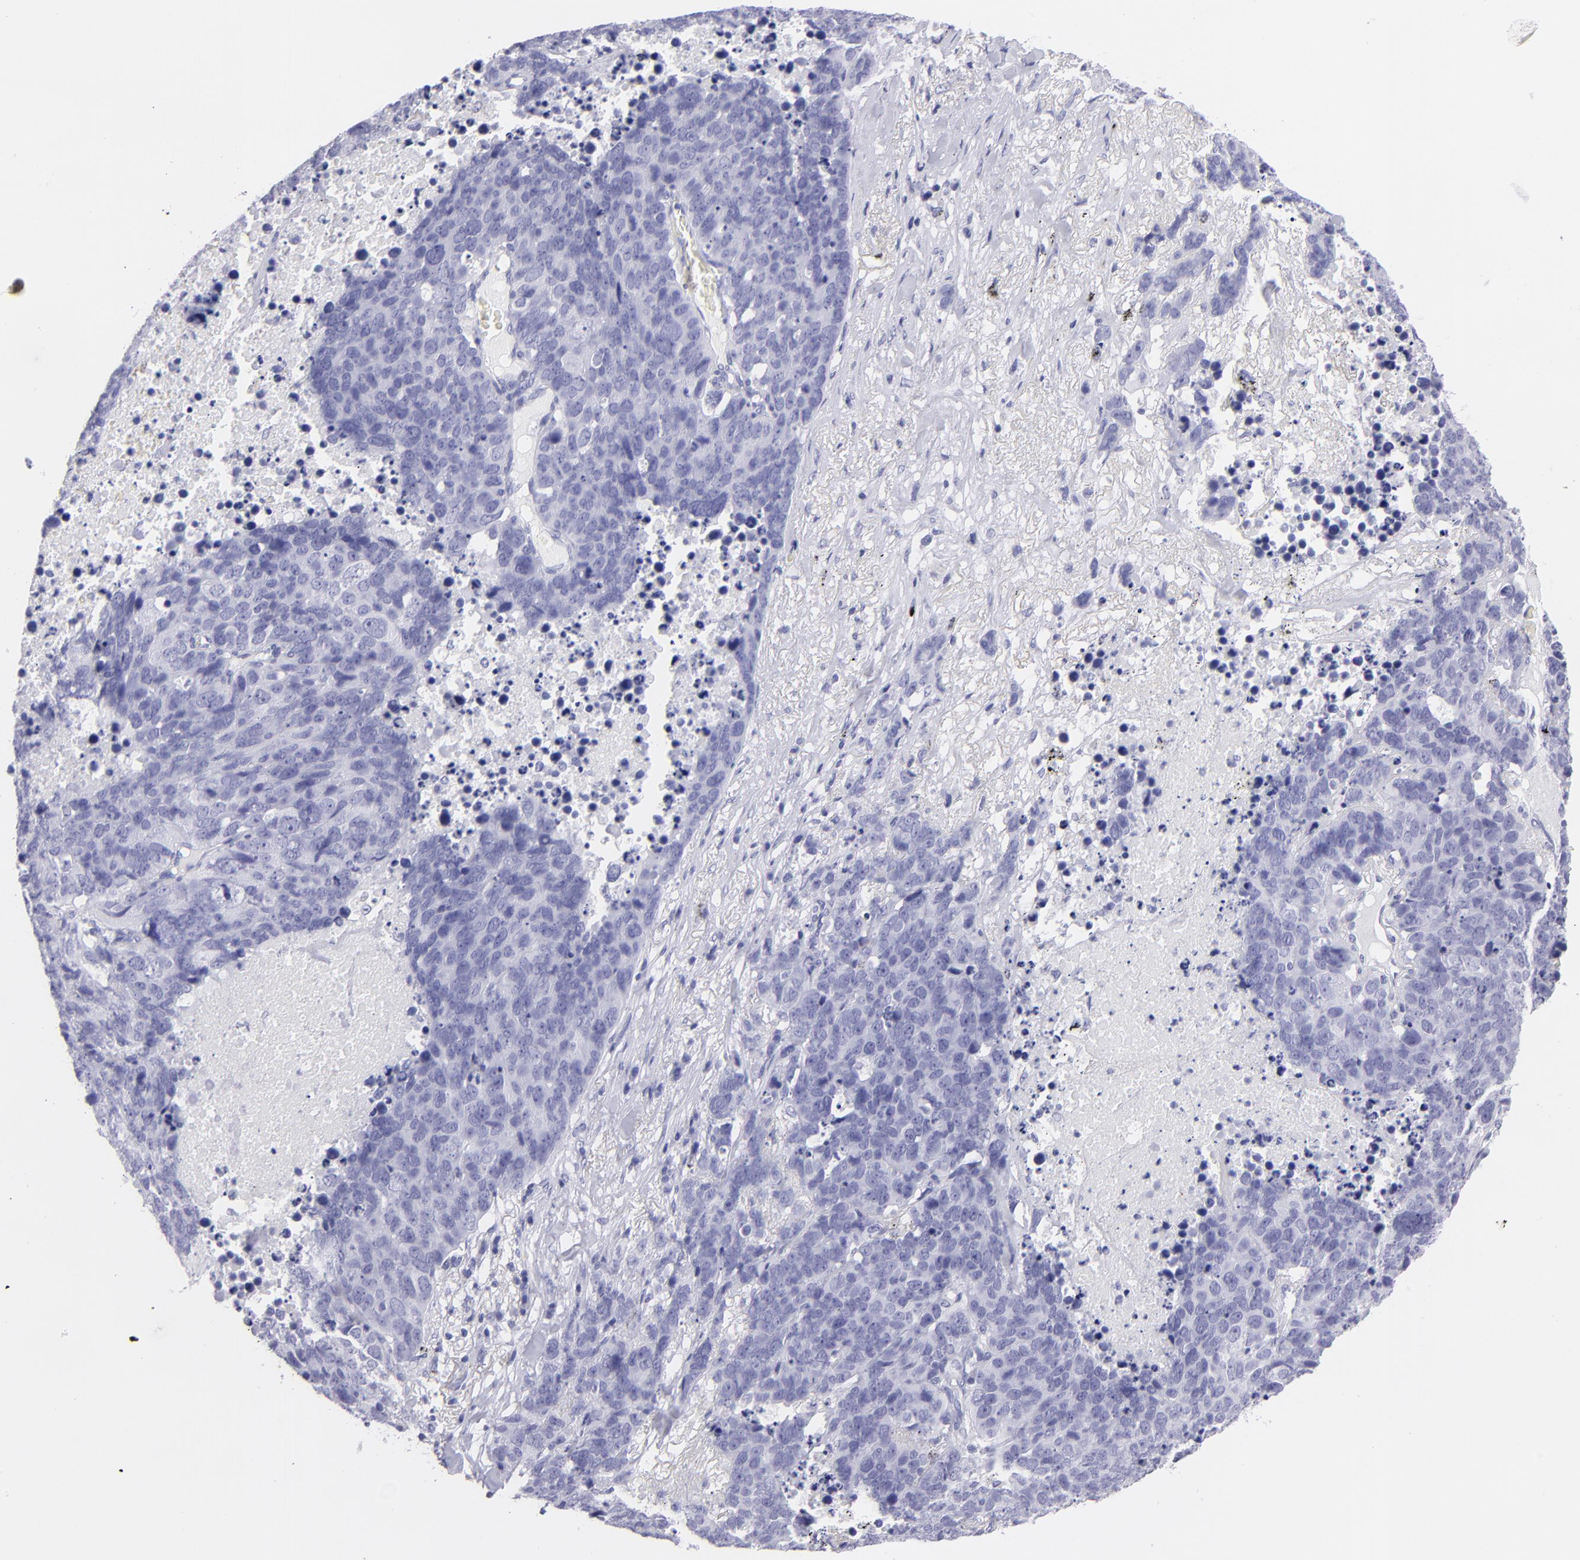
{"staining": {"intensity": "negative", "quantity": "none", "location": "none"}, "tissue": "lung cancer", "cell_type": "Tumor cells", "image_type": "cancer", "snomed": [{"axis": "morphology", "description": "Carcinoid, malignant, NOS"}, {"axis": "topography", "description": "Lung"}], "caption": "Immunohistochemistry (IHC) photomicrograph of neoplastic tissue: human lung carcinoid (malignant) stained with DAB displays no significant protein positivity in tumor cells.", "gene": "PIP", "patient": {"sex": "male", "age": 60}}